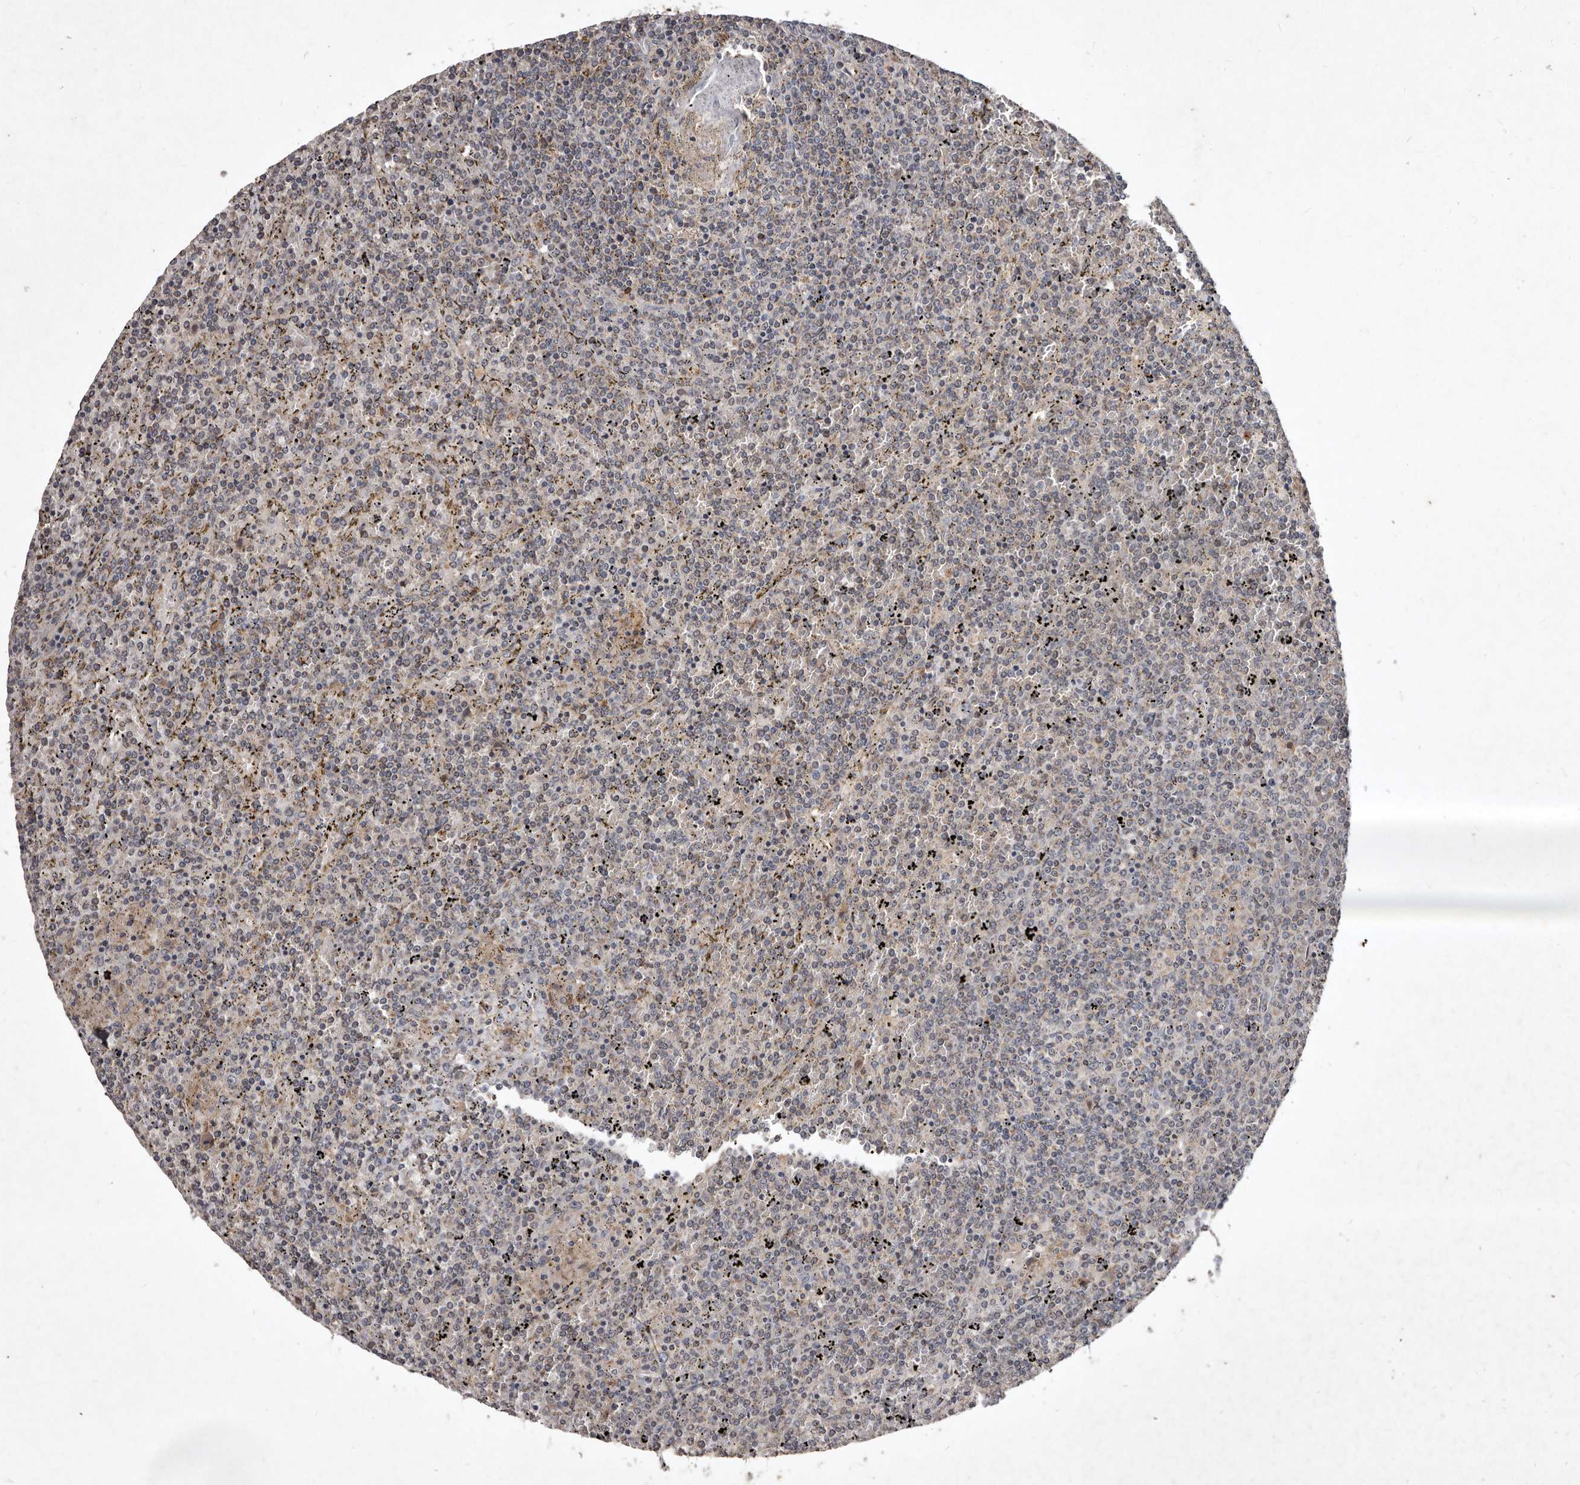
{"staining": {"intensity": "negative", "quantity": "none", "location": "none"}, "tissue": "lymphoma", "cell_type": "Tumor cells", "image_type": "cancer", "snomed": [{"axis": "morphology", "description": "Malignant lymphoma, non-Hodgkin's type, Low grade"}, {"axis": "topography", "description": "Spleen"}], "caption": "Human low-grade malignant lymphoma, non-Hodgkin's type stained for a protein using immunohistochemistry demonstrates no staining in tumor cells.", "gene": "FLAD1", "patient": {"sex": "female", "age": 19}}